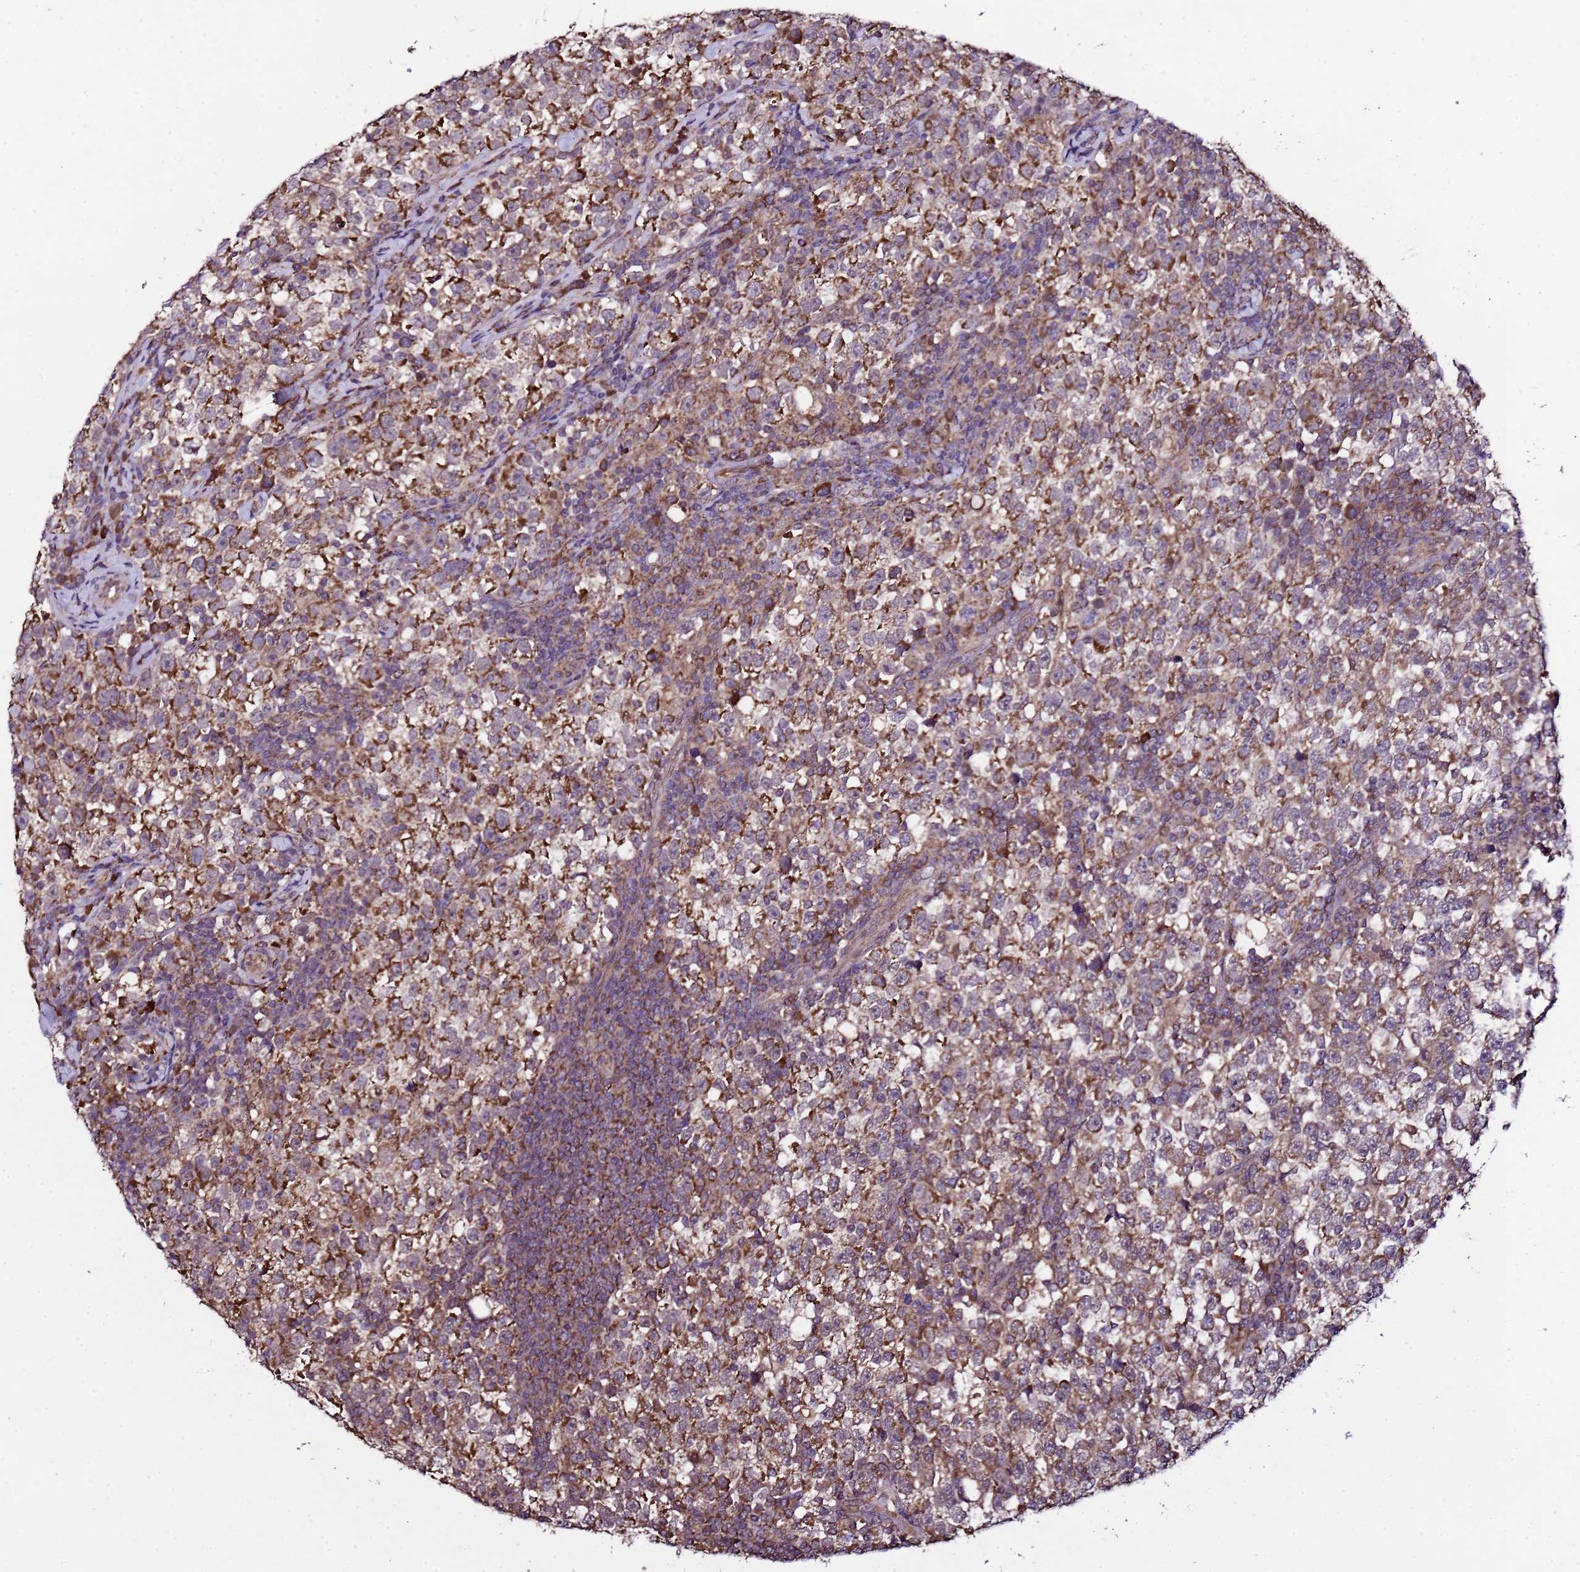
{"staining": {"intensity": "strong", "quantity": "25%-75%", "location": "cytoplasmic/membranous"}, "tissue": "testis cancer", "cell_type": "Tumor cells", "image_type": "cancer", "snomed": [{"axis": "morphology", "description": "Normal tissue, NOS"}, {"axis": "morphology", "description": "Seminoma, NOS"}, {"axis": "topography", "description": "Testis"}], "caption": "Approximately 25%-75% of tumor cells in seminoma (testis) show strong cytoplasmic/membranous protein positivity as visualized by brown immunohistochemical staining.", "gene": "HSPBAP1", "patient": {"sex": "male", "age": 43}}